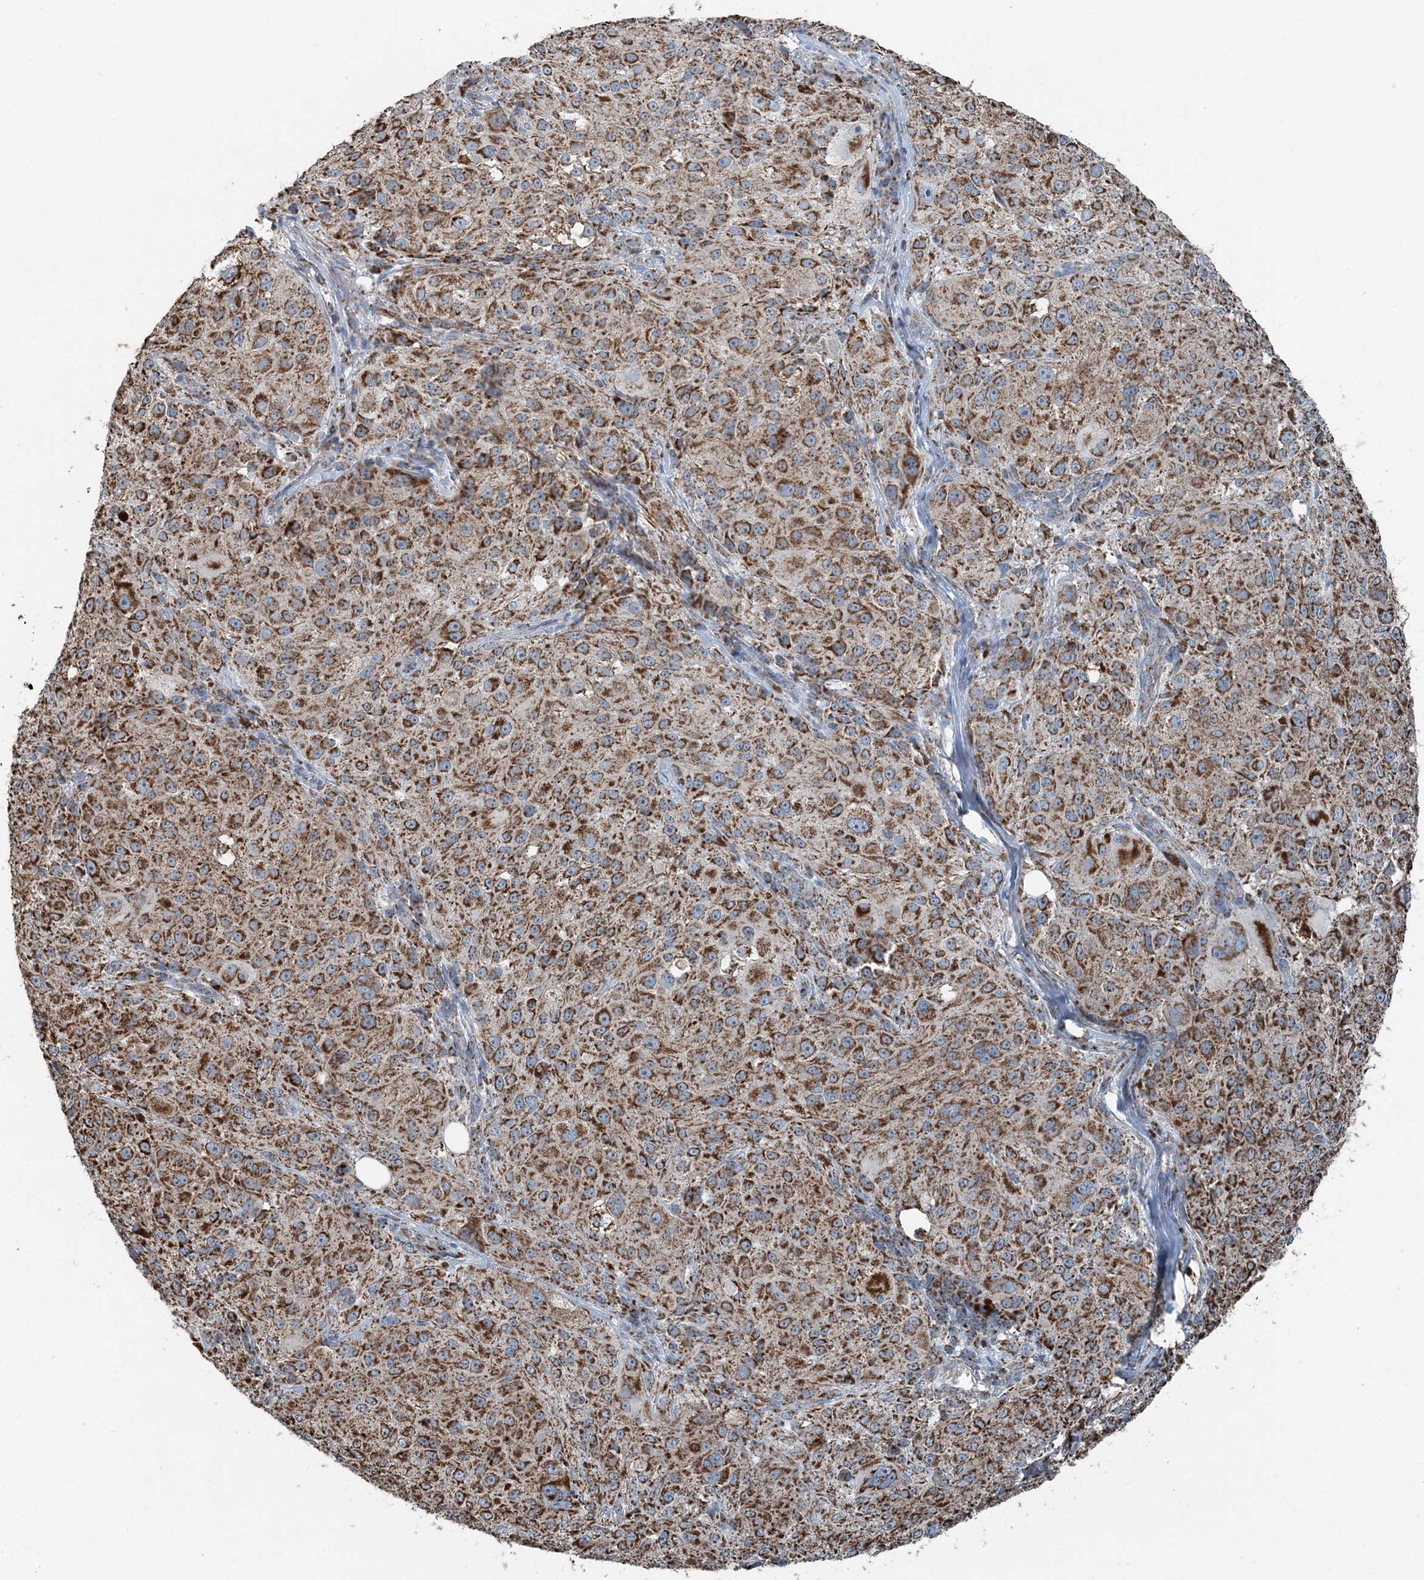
{"staining": {"intensity": "moderate", "quantity": ">75%", "location": "cytoplasmic/membranous"}, "tissue": "melanoma", "cell_type": "Tumor cells", "image_type": "cancer", "snomed": [{"axis": "morphology", "description": "Necrosis, NOS"}, {"axis": "morphology", "description": "Malignant melanoma, NOS"}, {"axis": "topography", "description": "Skin"}], "caption": "Moderate cytoplasmic/membranous protein positivity is identified in approximately >75% of tumor cells in melanoma.", "gene": "SUCLG1", "patient": {"sex": "female", "age": 87}}